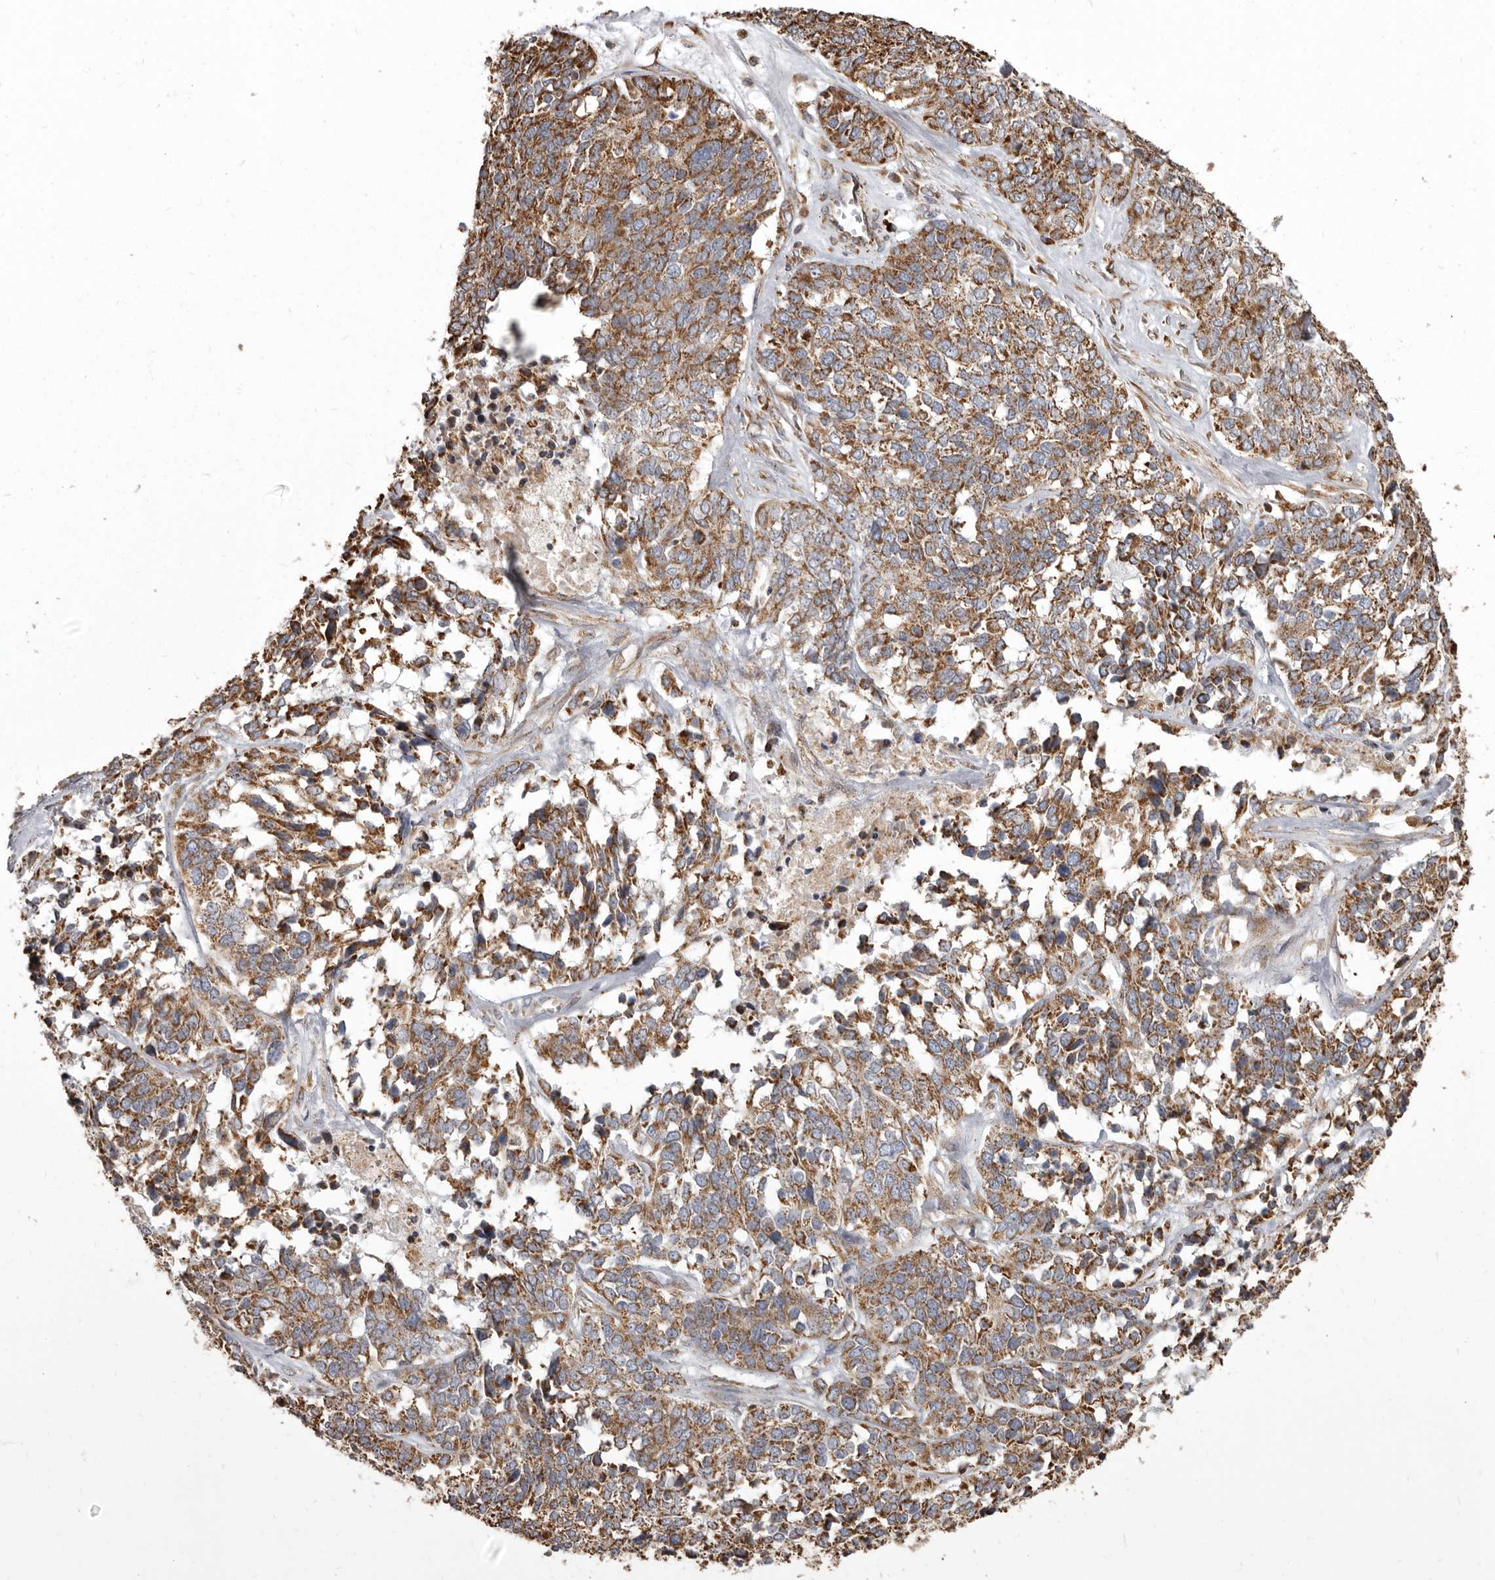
{"staining": {"intensity": "moderate", "quantity": ">75%", "location": "cytoplasmic/membranous"}, "tissue": "ovarian cancer", "cell_type": "Tumor cells", "image_type": "cancer", "snomed": [{"axis": "morphology", "description": "Cystadenocarcinoma, serous, NOS"}, {"axis": "topography", "description": "Ovary"}], "caption": "Immunohistochemical staining of human ovarian cancer (serous cystadenocarcinoma) demonstrates moderate cytoplasmic/membranous protein expression in approximately >75% of tumor cells. The protein of interest is shown in brown color, while the nuclei are stained blue.", "gene": "CDK5RAP3", "patient": {"sex": "female", "age": 44}}